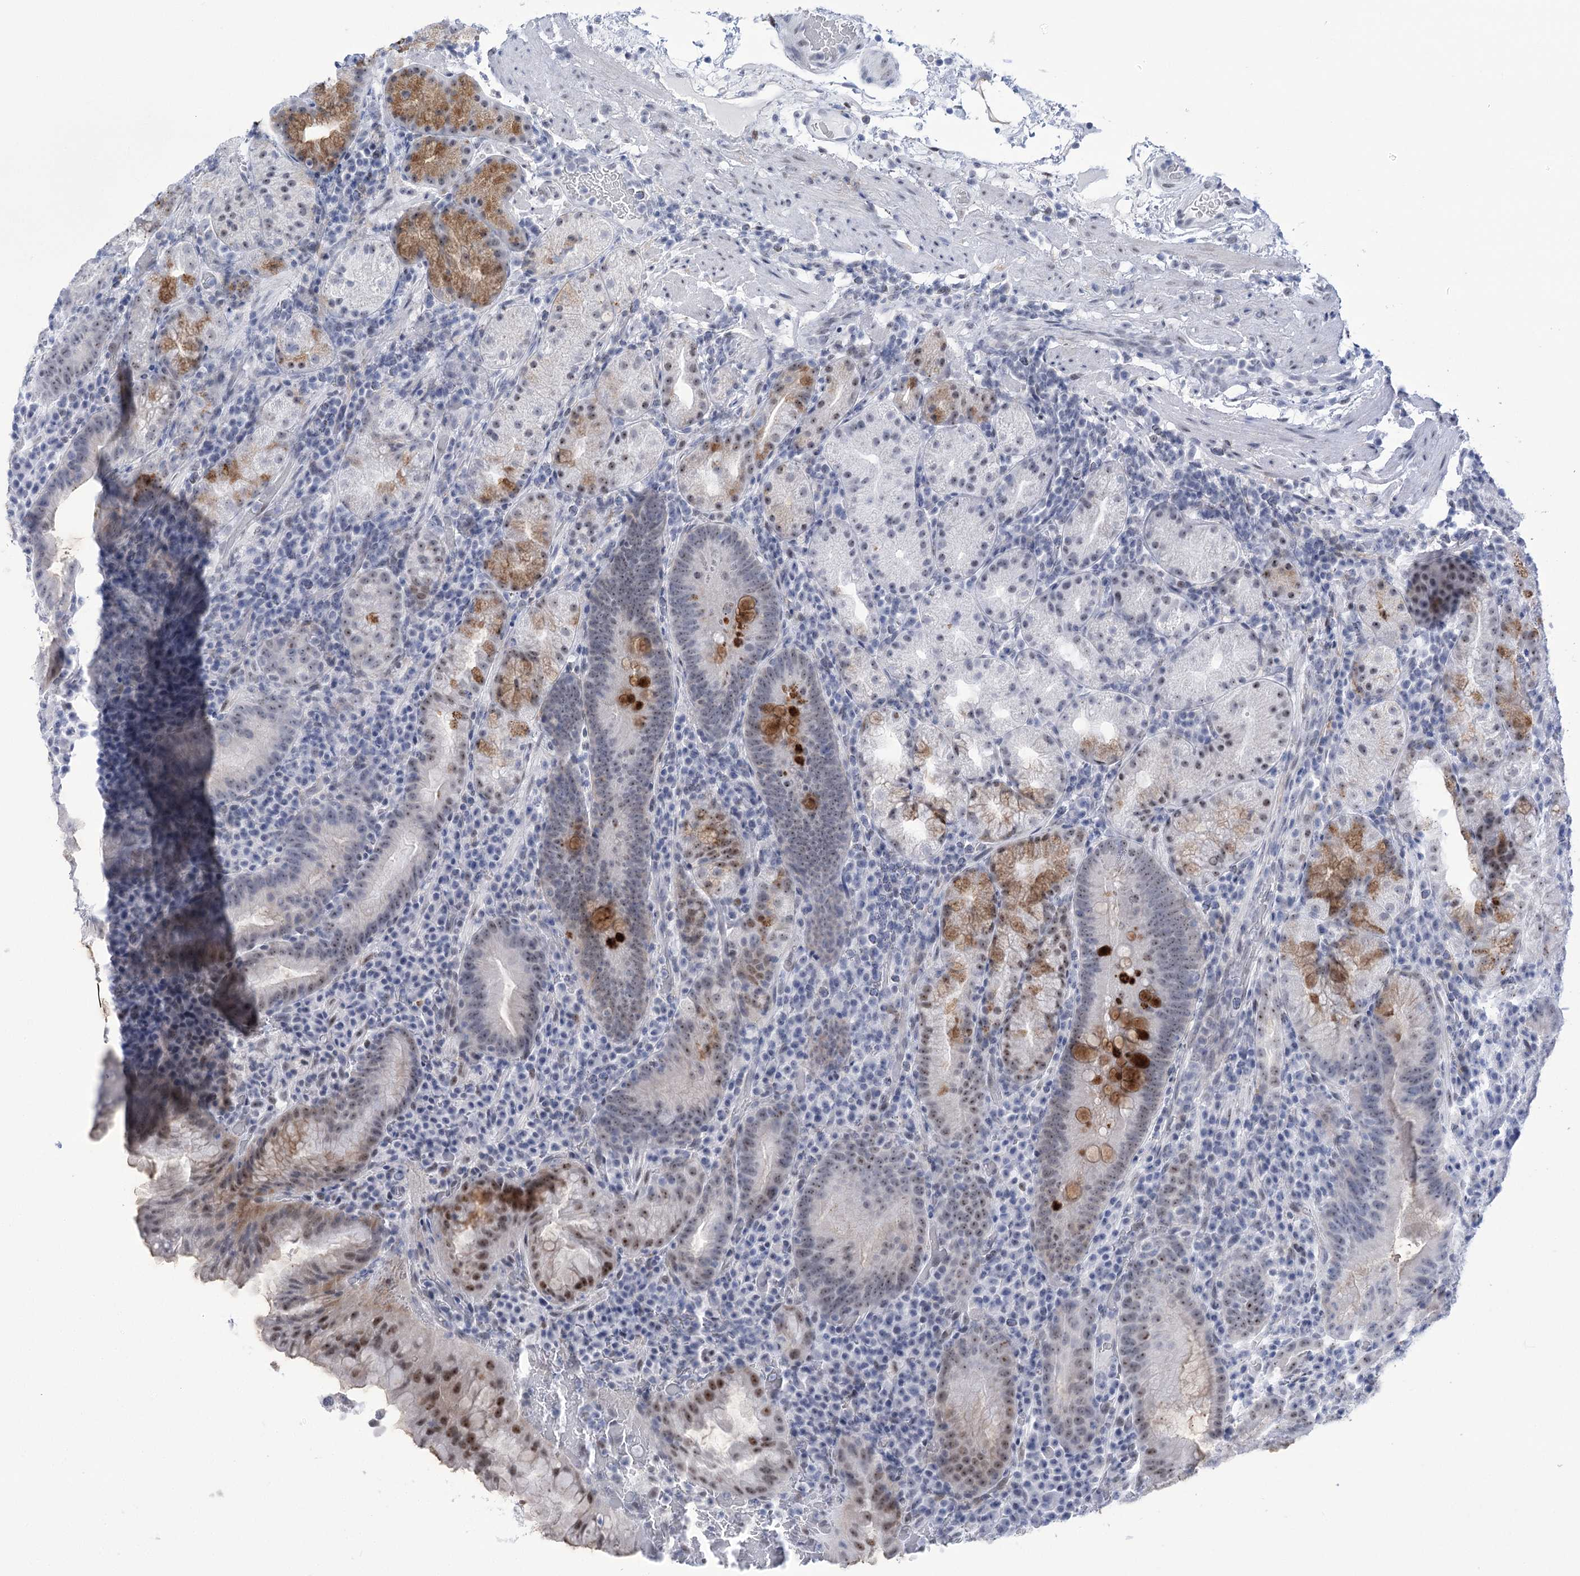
{"staining": {"intensity": "moderate", "quantity": "<25%", "location": "cytoplasmic/membranous,nuclear"}, "tissue": "stomach", "cell_type": "Glandular cells", "image_type": "normal", "snomed": [{"axis": "morphology", "description": "Normal tissue, NOS"}, {"axis": "morphology", "description": "Inflammation, NOS"}, {"axis": "topography", "description": "Stomach"}], "caption": "Moderate cytoplasmic/membranous,nuclear positivity for a protein is present in about <25% of glandular cells of benign stomach using immunohistochemistry.", "gene": "HORMAD1", "patient": {"sex": "male", "age": 79}}